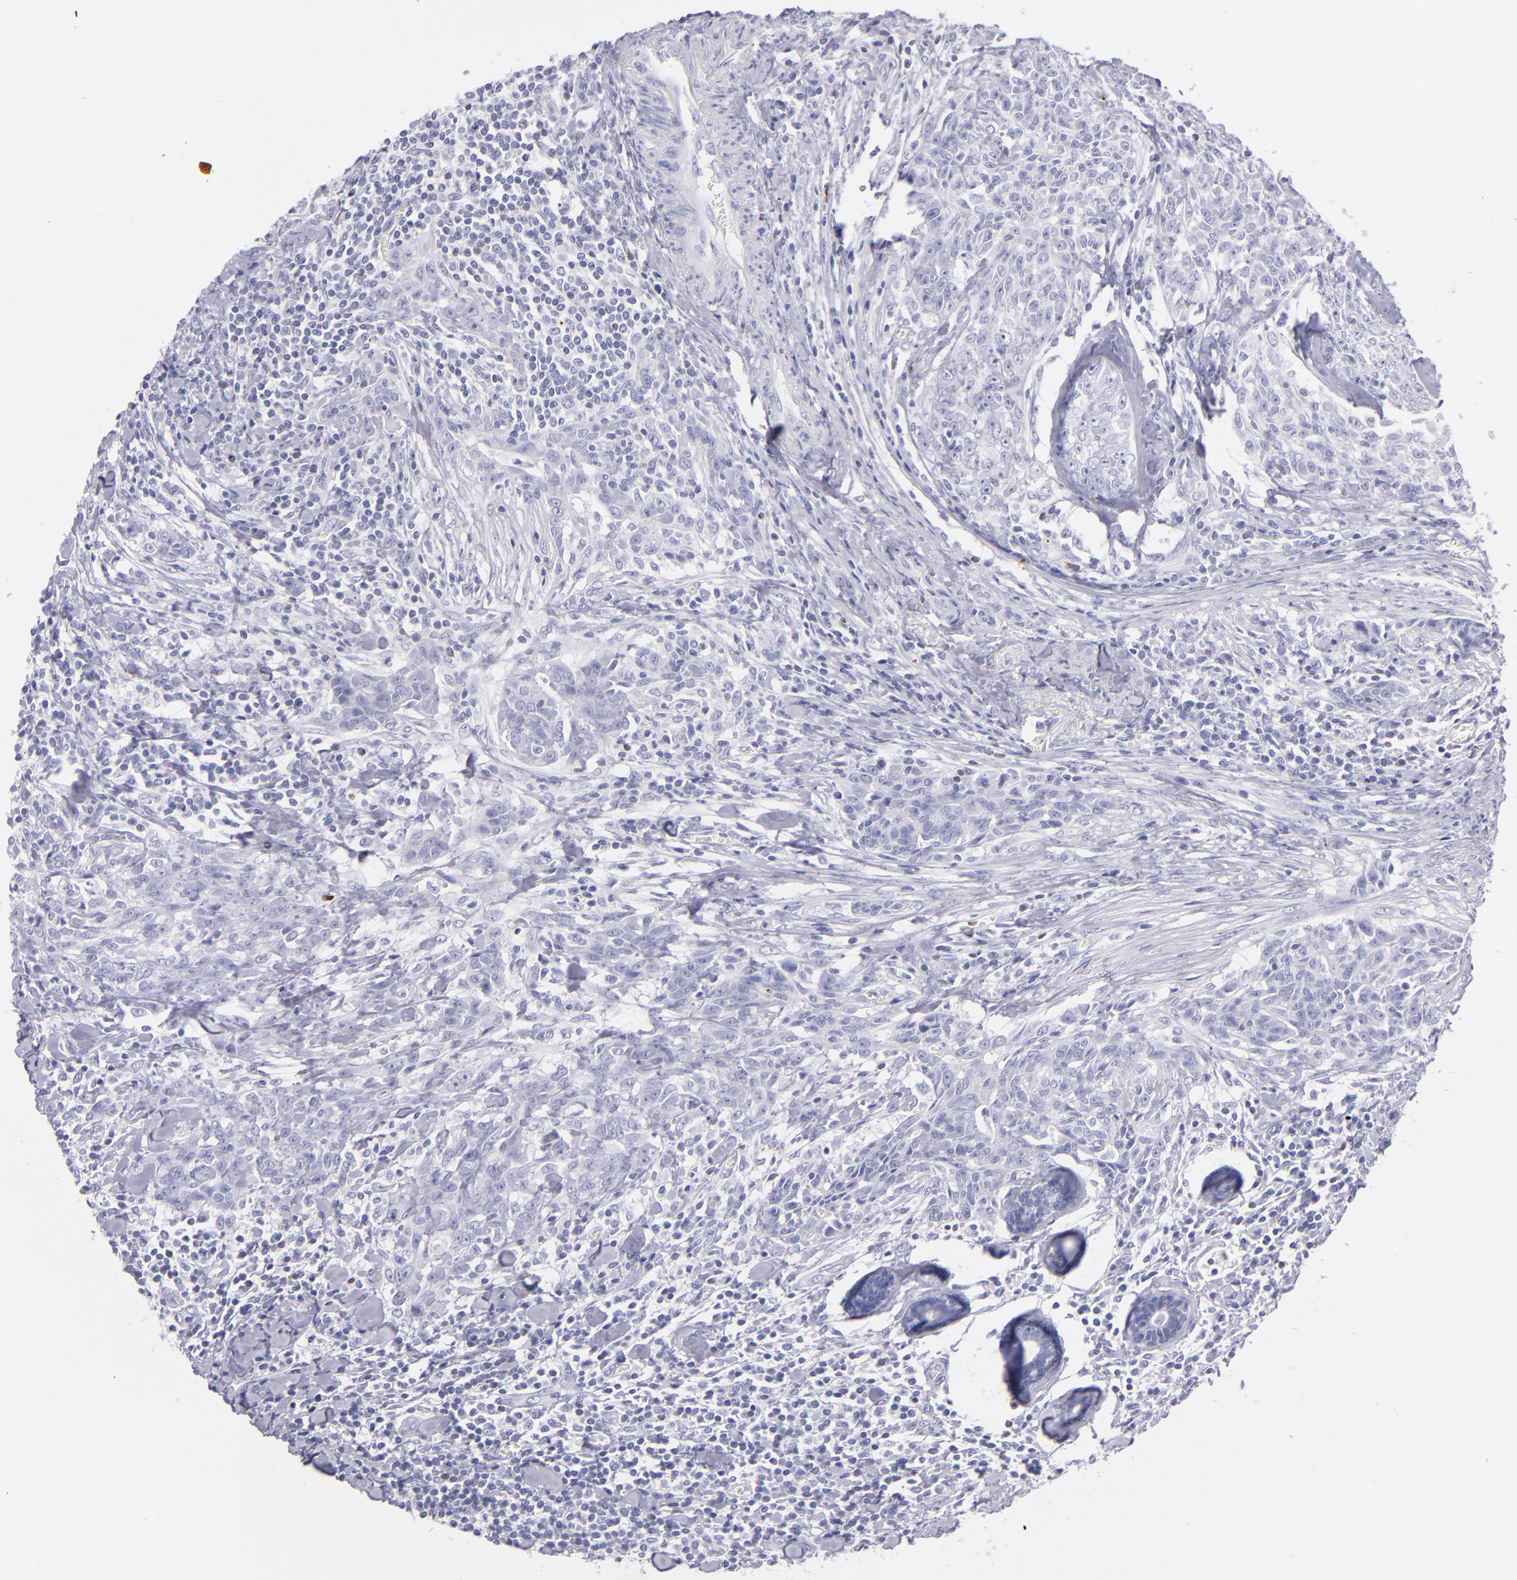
{"staining": {"intensity": "negative", "quantity": "none", "location": "none"}, "tissue": "breast cancer", "cell_type": "Tumor cells", "image_type": "cancer", "snomed": [{"axis": "morphology", "description": "Duct carcinoma"}, {"axis": "topography", "description": "Breast"}], "caption": "Protein analysis of infiltrating ductal carcinoma (breast) displays no significant expression in tumor cells. (Immunohistochemistry (ihc), brightfield microscopy, high magnification).", "gene": "PRF1", "patient": {"sex": "female", "age": 50}}